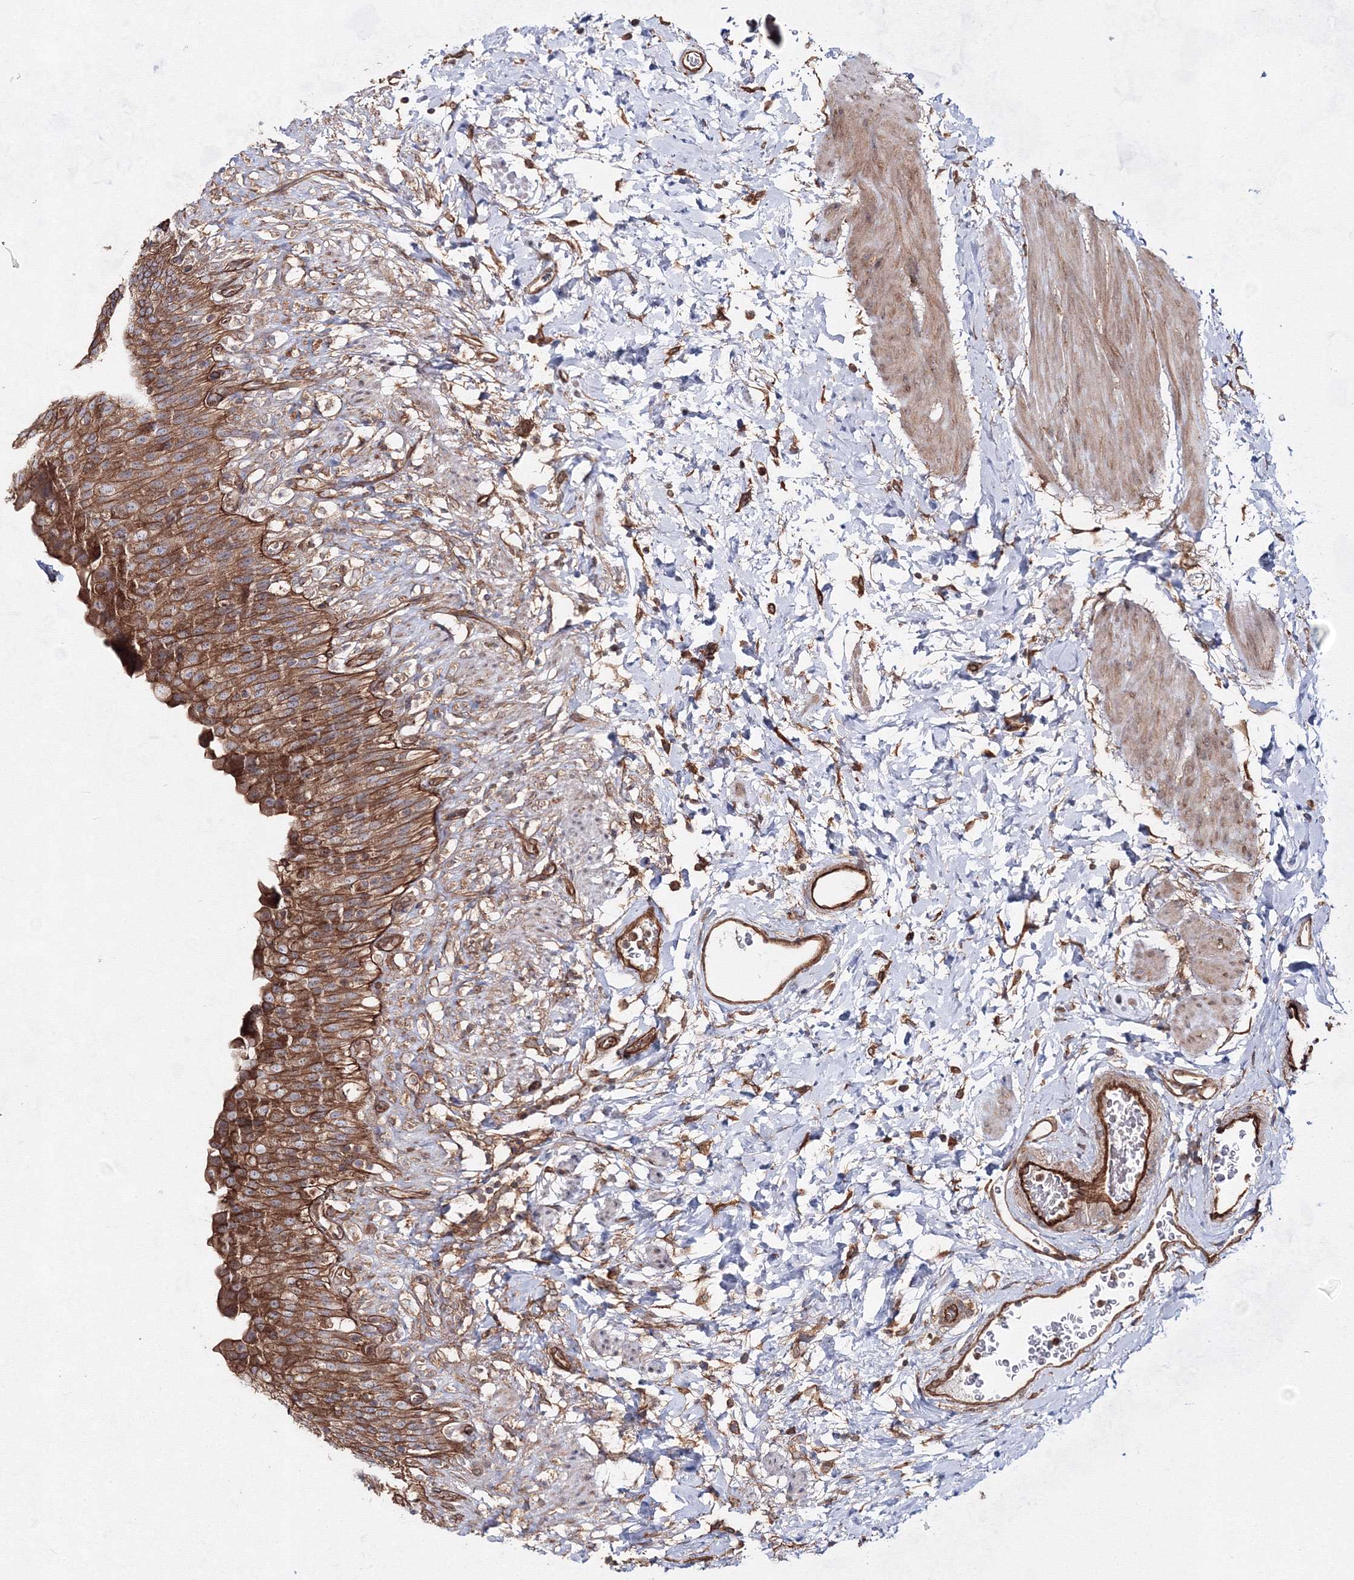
{"staining": {"intensity": "moderate", "quantity": ">75%", "location": "cytoplasmic/membranous"}, "tissue": "urinary bladder", "cell_type": "Urothelial cells", "image_type": "normal", "snomed": [{"axis": "morphology", "description": "Normal tissue, NOS"}, {"axis": "topography", "description": "Urinary bladder"}], "caption": "High-power microscopy captured an IHC micrograph of unremarkable urinary bladder, revealing moderate cytoplasmic/membranous positivity in about >75% of urothelial cells. (brown staining indicates protein expression, while blue staining denotes nuclei).", "gene": "EXOC6", "patient": {"sex": "female", "age": 79}}